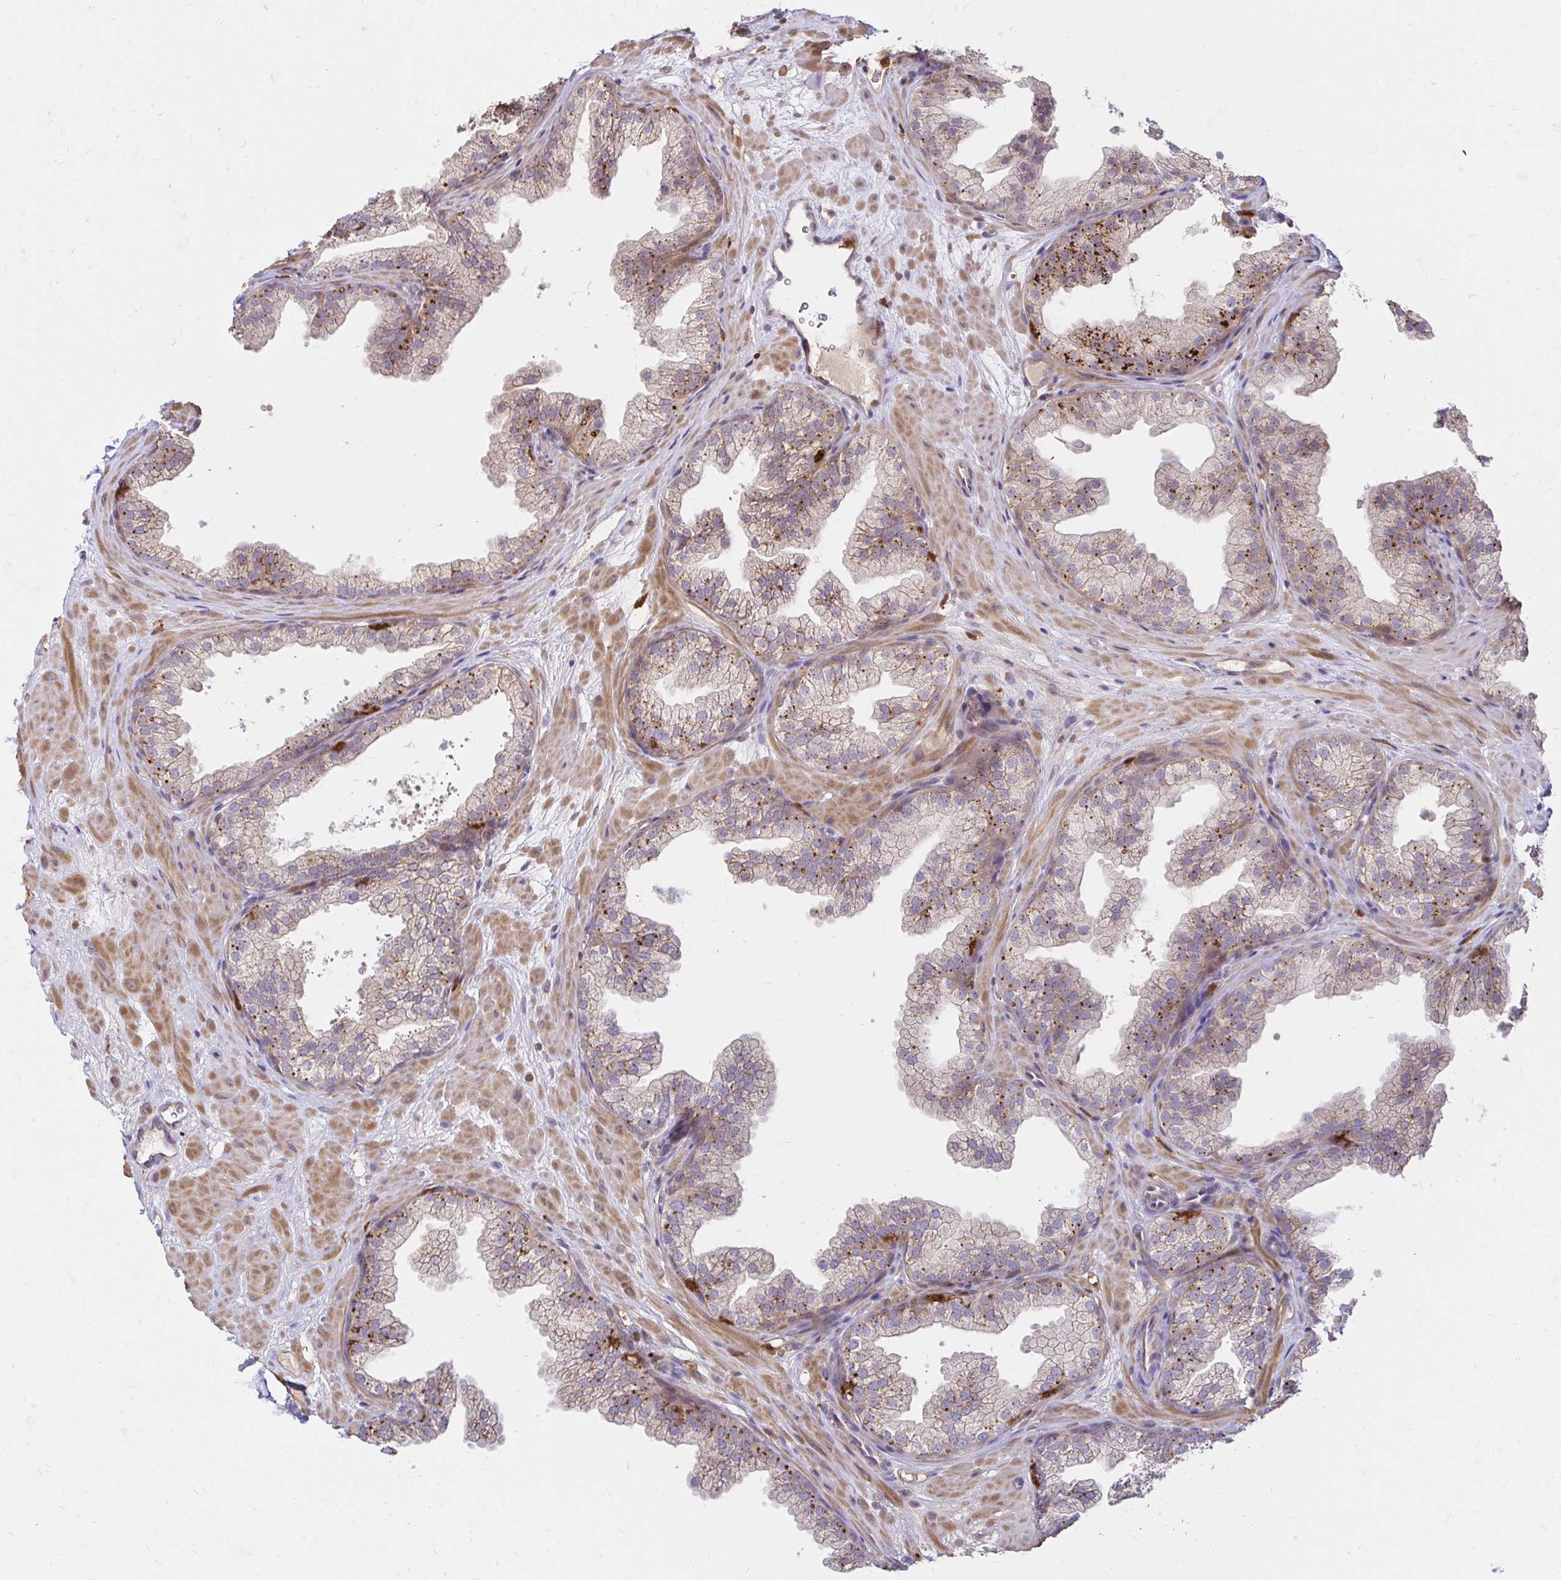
{"staining": {"intensity": "moderate", "quantity": "<25%", "location": "cytoplasmic/membranous"}, "tissue": "prostate", "cell_type": "Glandular cells", "image_type": "normal", "snomed": [{"axis": "morphology", "description": "Normal tissue, NOS"}, {"axis": "topography", "description": "Prostate"}], "caption": "A high-resolution micrograph shows IHC staining of normal prostate, which reveals moderate cytoplasmic/membranous positivity in approximately <25% of glandular cells. (DAB (3,3'-diaminobenzidine) IHC with brightfield microscopy, high magnification).", "gene": "PYCARD", "patient": {"sex": "male", "age": 37}}